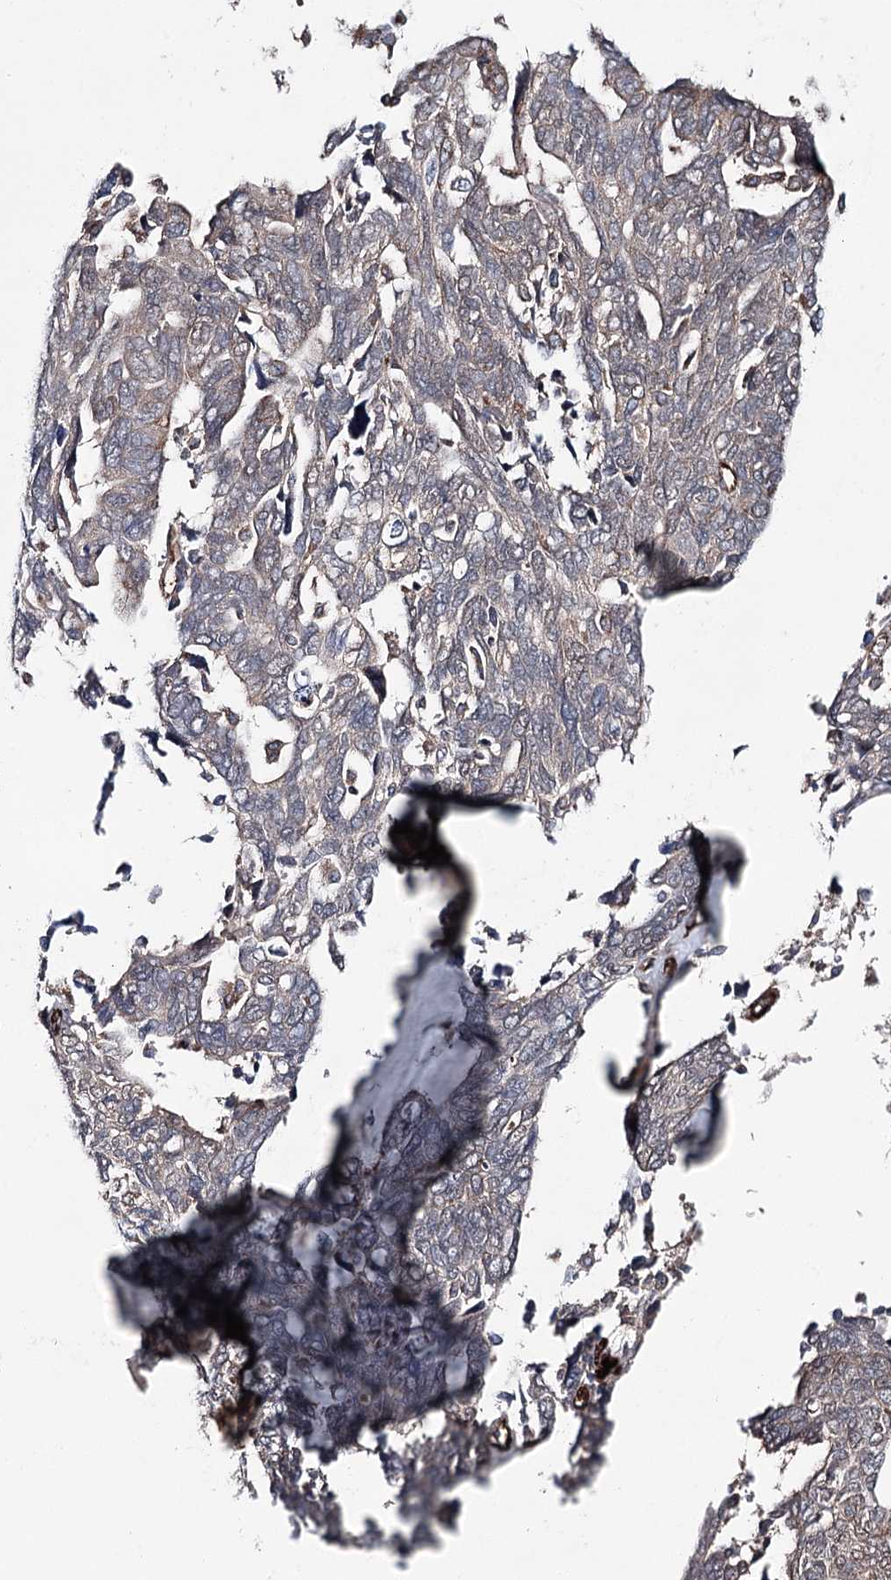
{"staining": {"intensity": "moderate", "quantity": "25%-75%", "location": "cytoplasmic/membranous,nuclear"}, "tissue": "ovarian cancer", "cell_type": "Tumor cells", "image_type": "cancer", "snomed": [{"axis": "morphology", "description": "Cystadenocarcinoma, serous, NOS"}, {"axis": "topography", "description": "Ovary"}], "caption": "This is an image of immunohistochemistry (IHC) staining of ovarian cancer, which shows moderate staining in the cytoplasmic/membranous and nuclear of tumor cells.", "gene": "MIB1", "patient": {"sex": "female", "age": 79}}